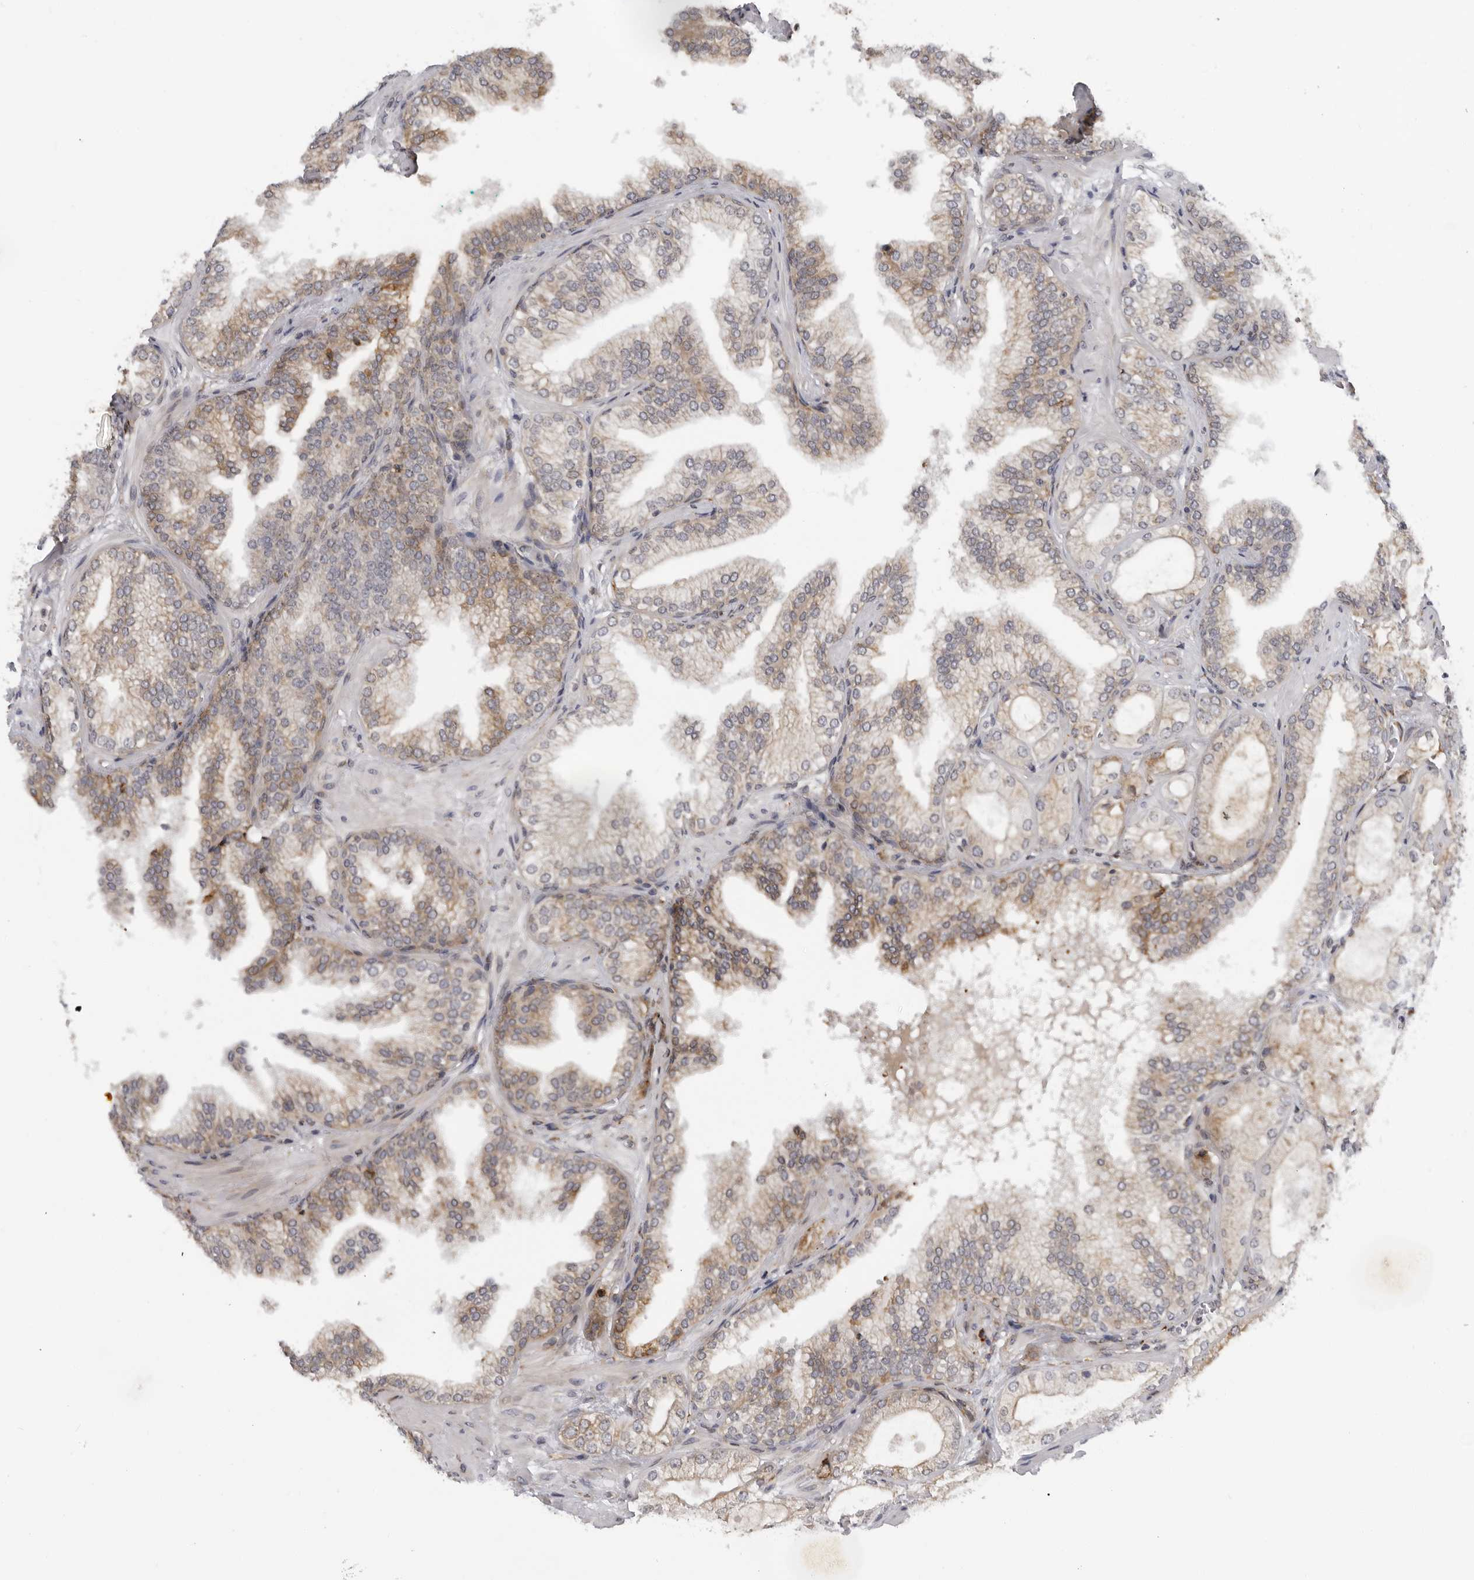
{"staining": {"intensity": "moderate", "quantity": ">75%", "location": "cytoplasmic/membranous"}, "tissue": "prostate cancer", "cell_type": "Tumor cells", "image_type": "cancer", "snomed": [{"axis": "morphology", "description": "Adenocarcinoma, High grade"}, {"axis": "topography", "description": "Prostate"}], "caption": "Prostate cancer (adenocarcinoma (high-grade)) stained with a brown dye demonstrates moderate cytoplasmic/membranous positive expression in about >75% of tumor cells.", "gene": "ALPK2", "patient": {"sex": "male", "age": 58}}